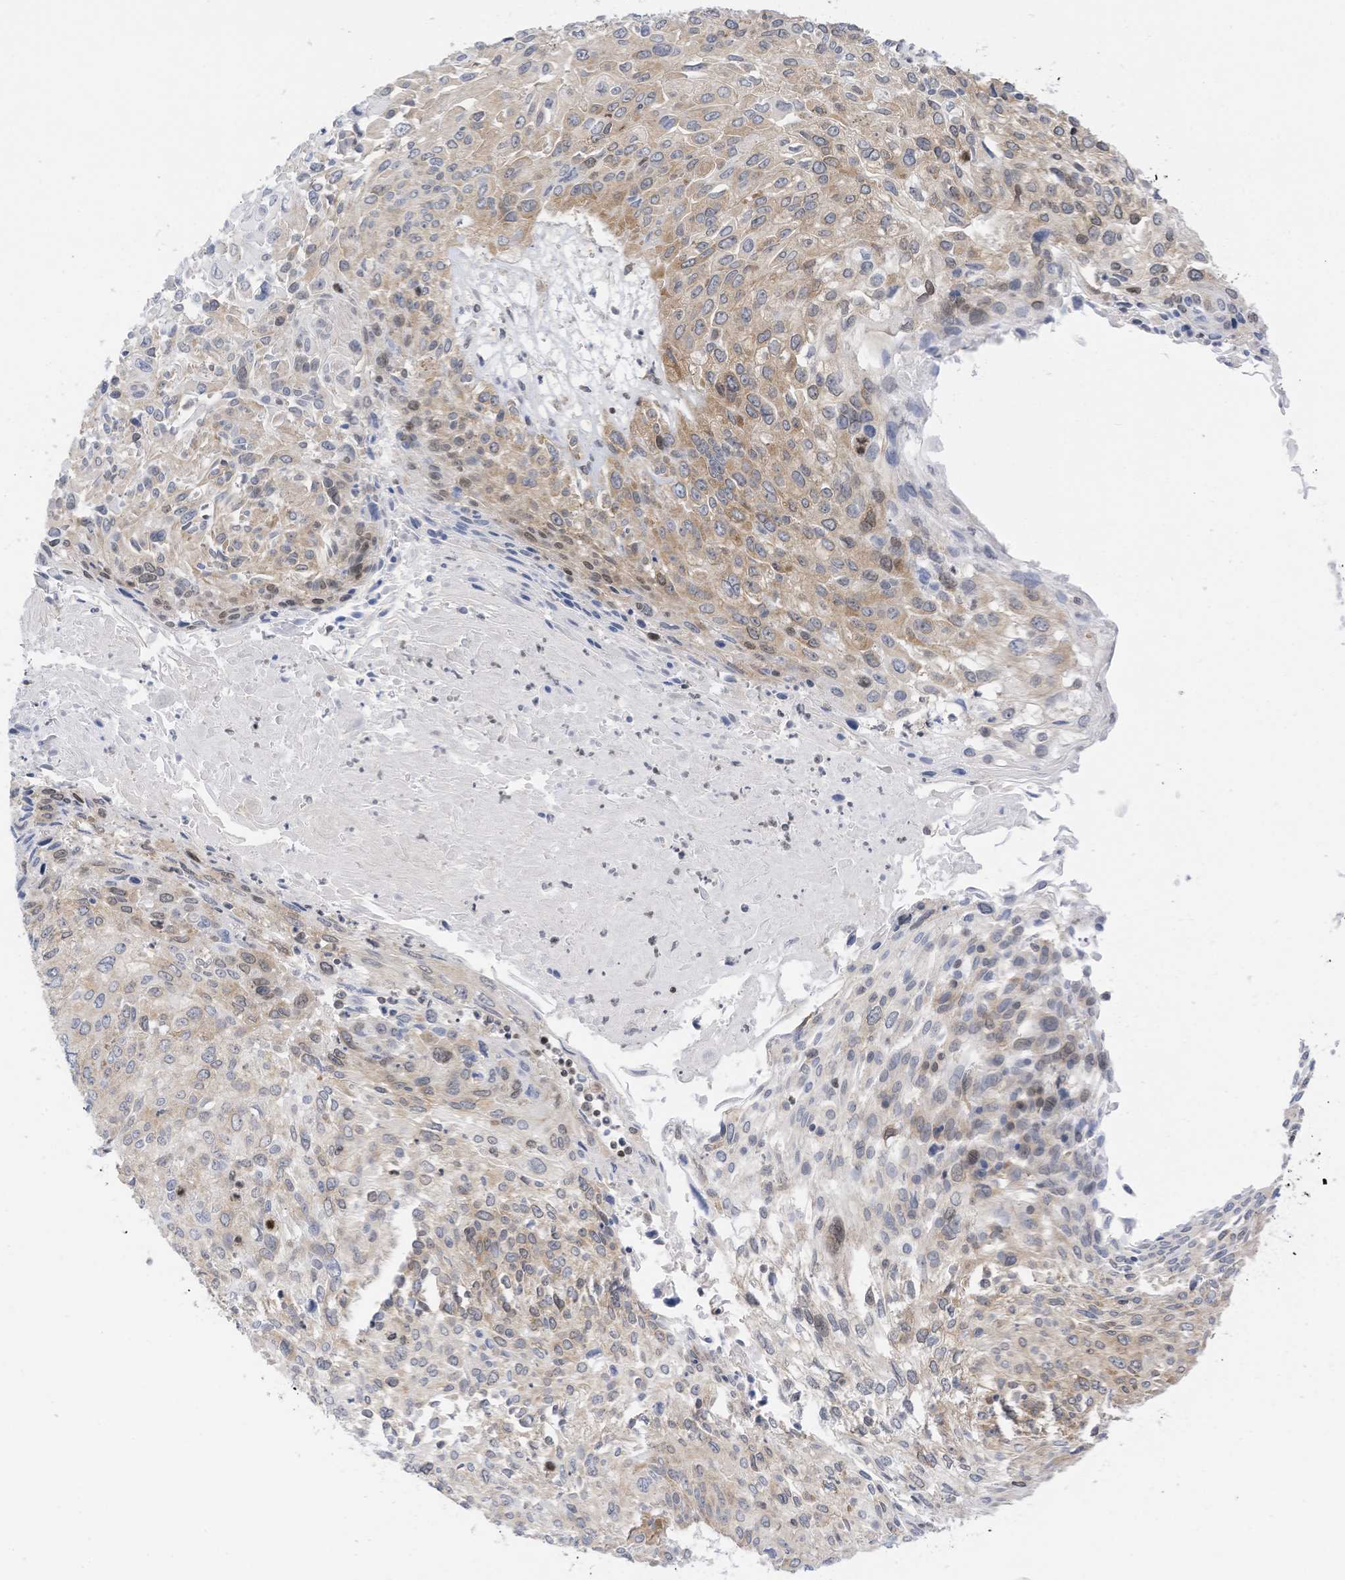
{"staining": {"intensity": "weak", "quantity": "25%-75%", "location": "cytoplasmic/membranous"}, "tissue": "cervical cancer", "cell_type": "Tumor cells", "image_type": "cancer", "snomed": [{"axis": "morphology", "description": "Squamous cell carcinoma, NOS"}, {"axis": "topography", "description": "Cervix"}], "caption": "Immunohistochemistry (DAB (3,3'-diaminobenzidine)) staining of cervical cancer exhibits weak cytoplasmic/membranous protein staining in approximately 25%-75% of tumor cells. Ihc stains the protein in brown and the nuclei are stained blue.", "gene": "EDF1", "patient": {"sex": "female", "age": 51}}